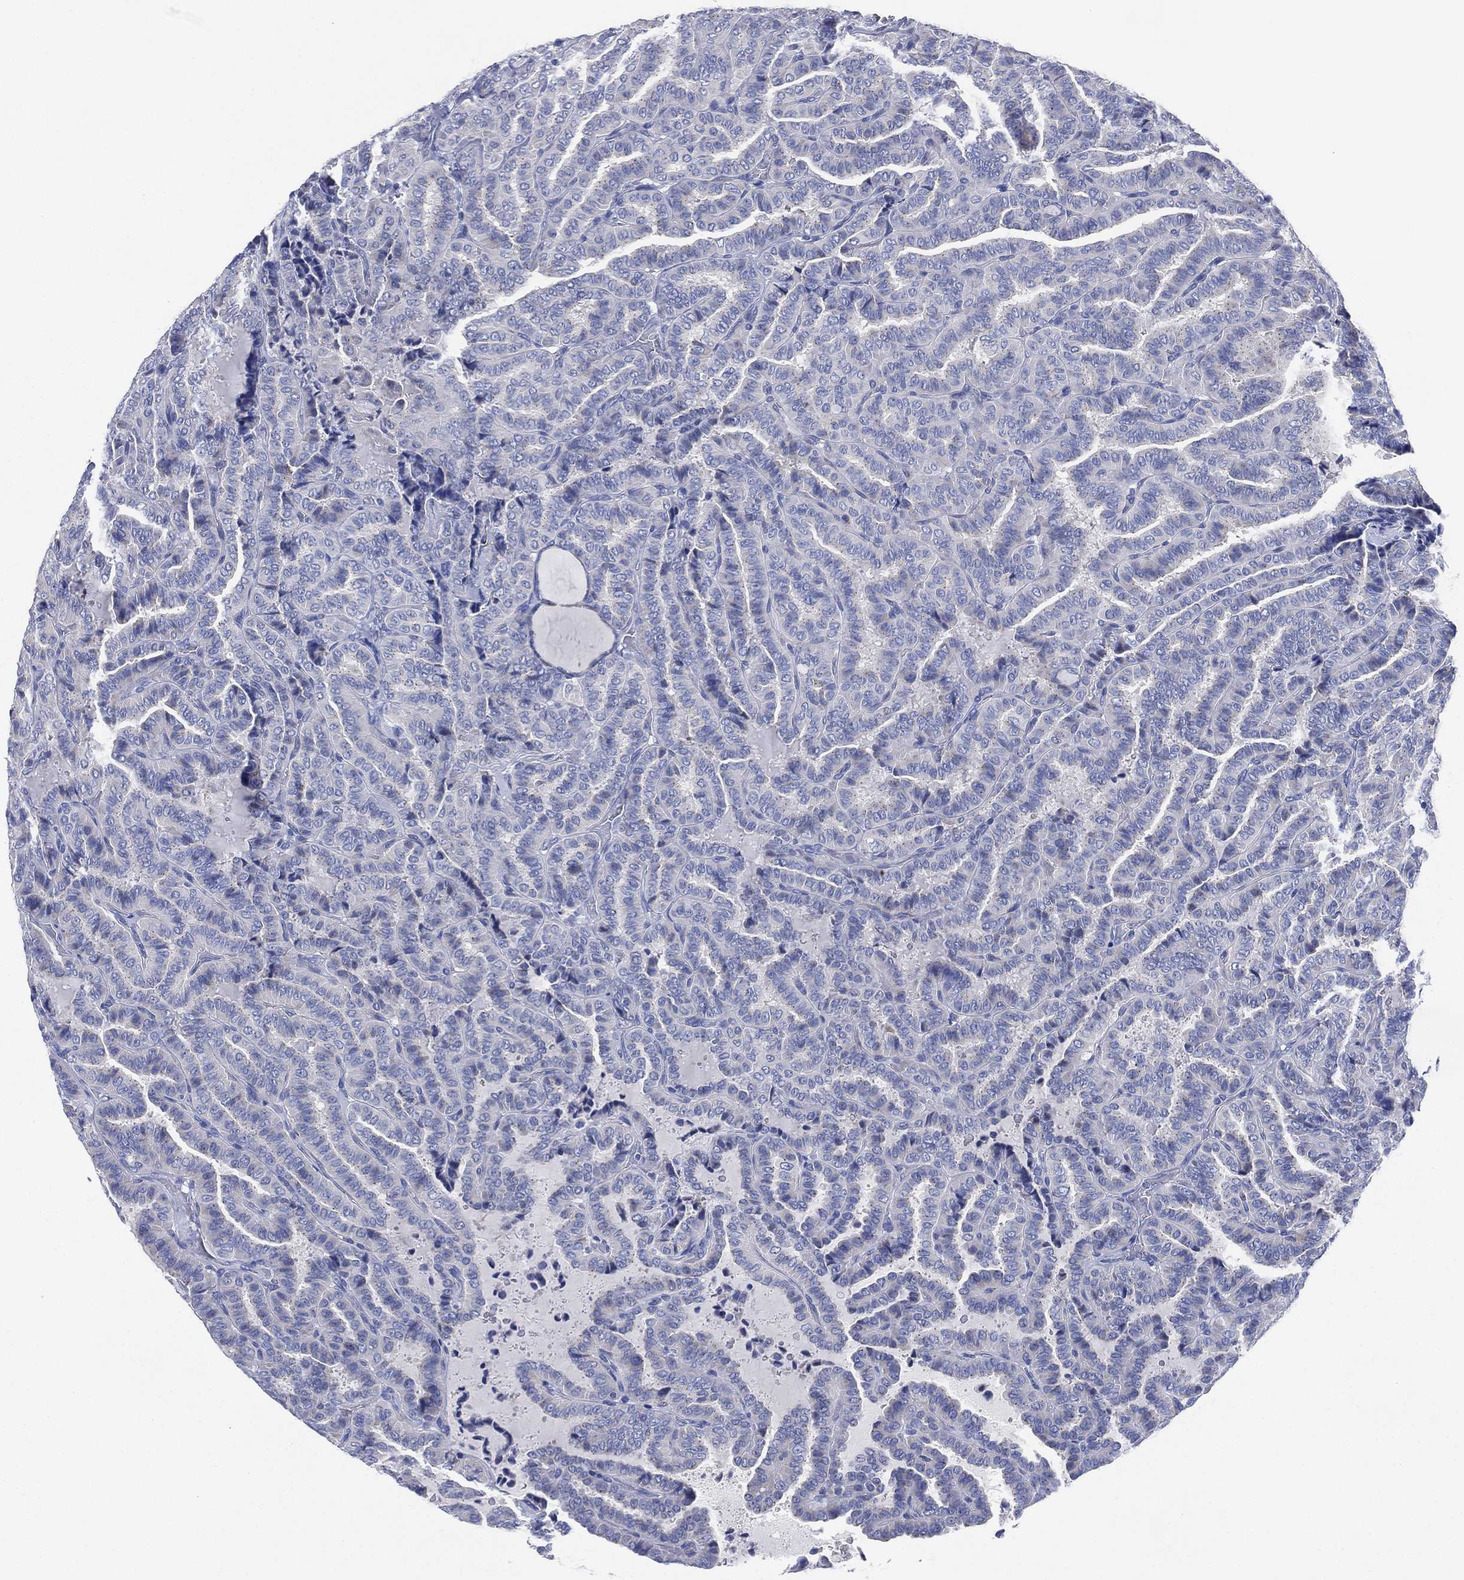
{"staining": {"intensity": "negative", "quantity": "none", "location": "none"}, "tissue": "thyroid cancer", "cell_type": "Tumor cells", "image_type": "cancer", "snomed": [{"axis": "morphology", "description": "Papillary adenocarcinoma, NOS"}, {"axis": "topography", "description": "Thyroid gland"}], "caption": "A micrograph of thyroid cancer stained for a protein displays no brown staining in tumor cells. (DAB (3,3'-diaminobenzidine) IHC with hematoxylin counter stain).", "gene": "CHRNA3", "patient": {"sex": "female", "age": 39}}